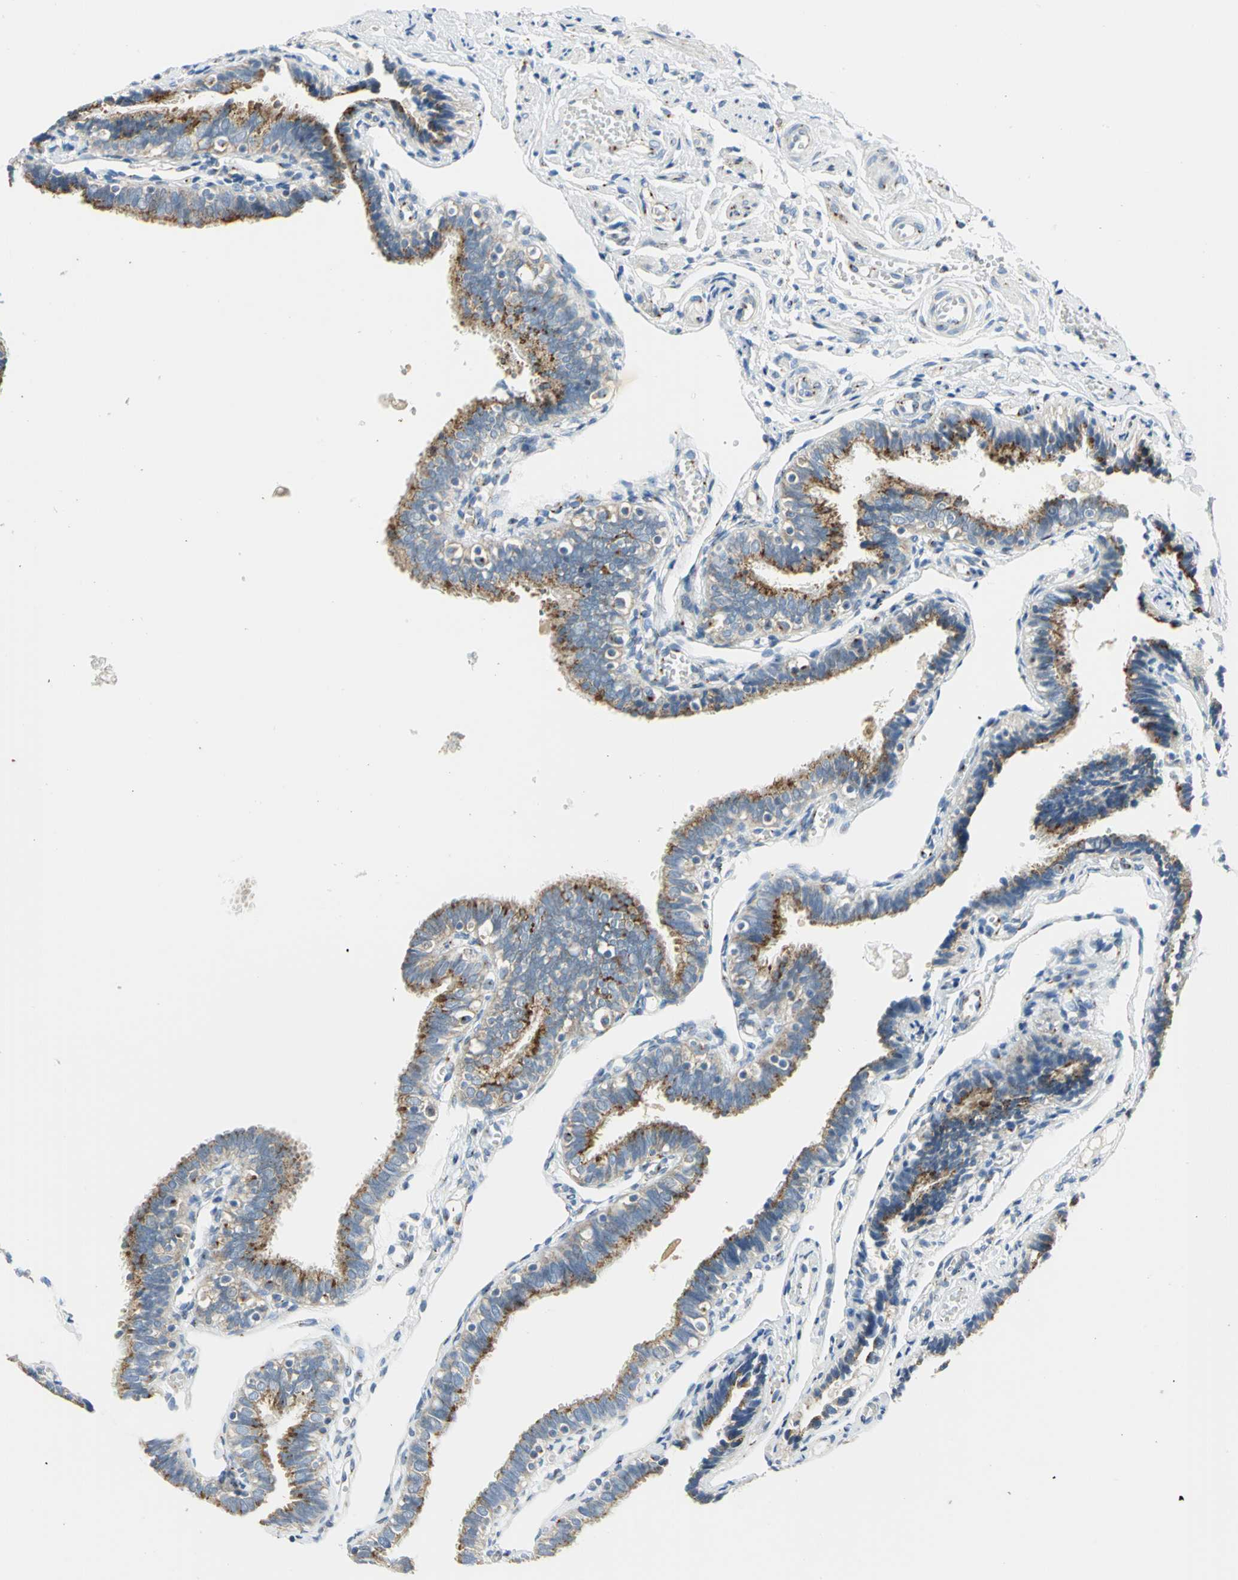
{"staining": {"intensity": "strong", "quantity": ">75%", "location": "cytoplasmic/membranous"}, "tissue": "fallopian tube", "cell_type": "Glandular cells", "image_type": "normal", "snomed": [{"axis": "morphology", "description": "Normal tissue, NOS"}, {"axis": "topography", "description": "Fallopian tube"}], "caption": "Glandular cells display strong cytoplasmic/membranous positivity in approximately >75% of cells in benign fallopian tube. (brown staining indicates protein expression, while blue staining denotes nuclei).", "gene": "GPR3", "patient": {"sex": "female", "age": 46}}